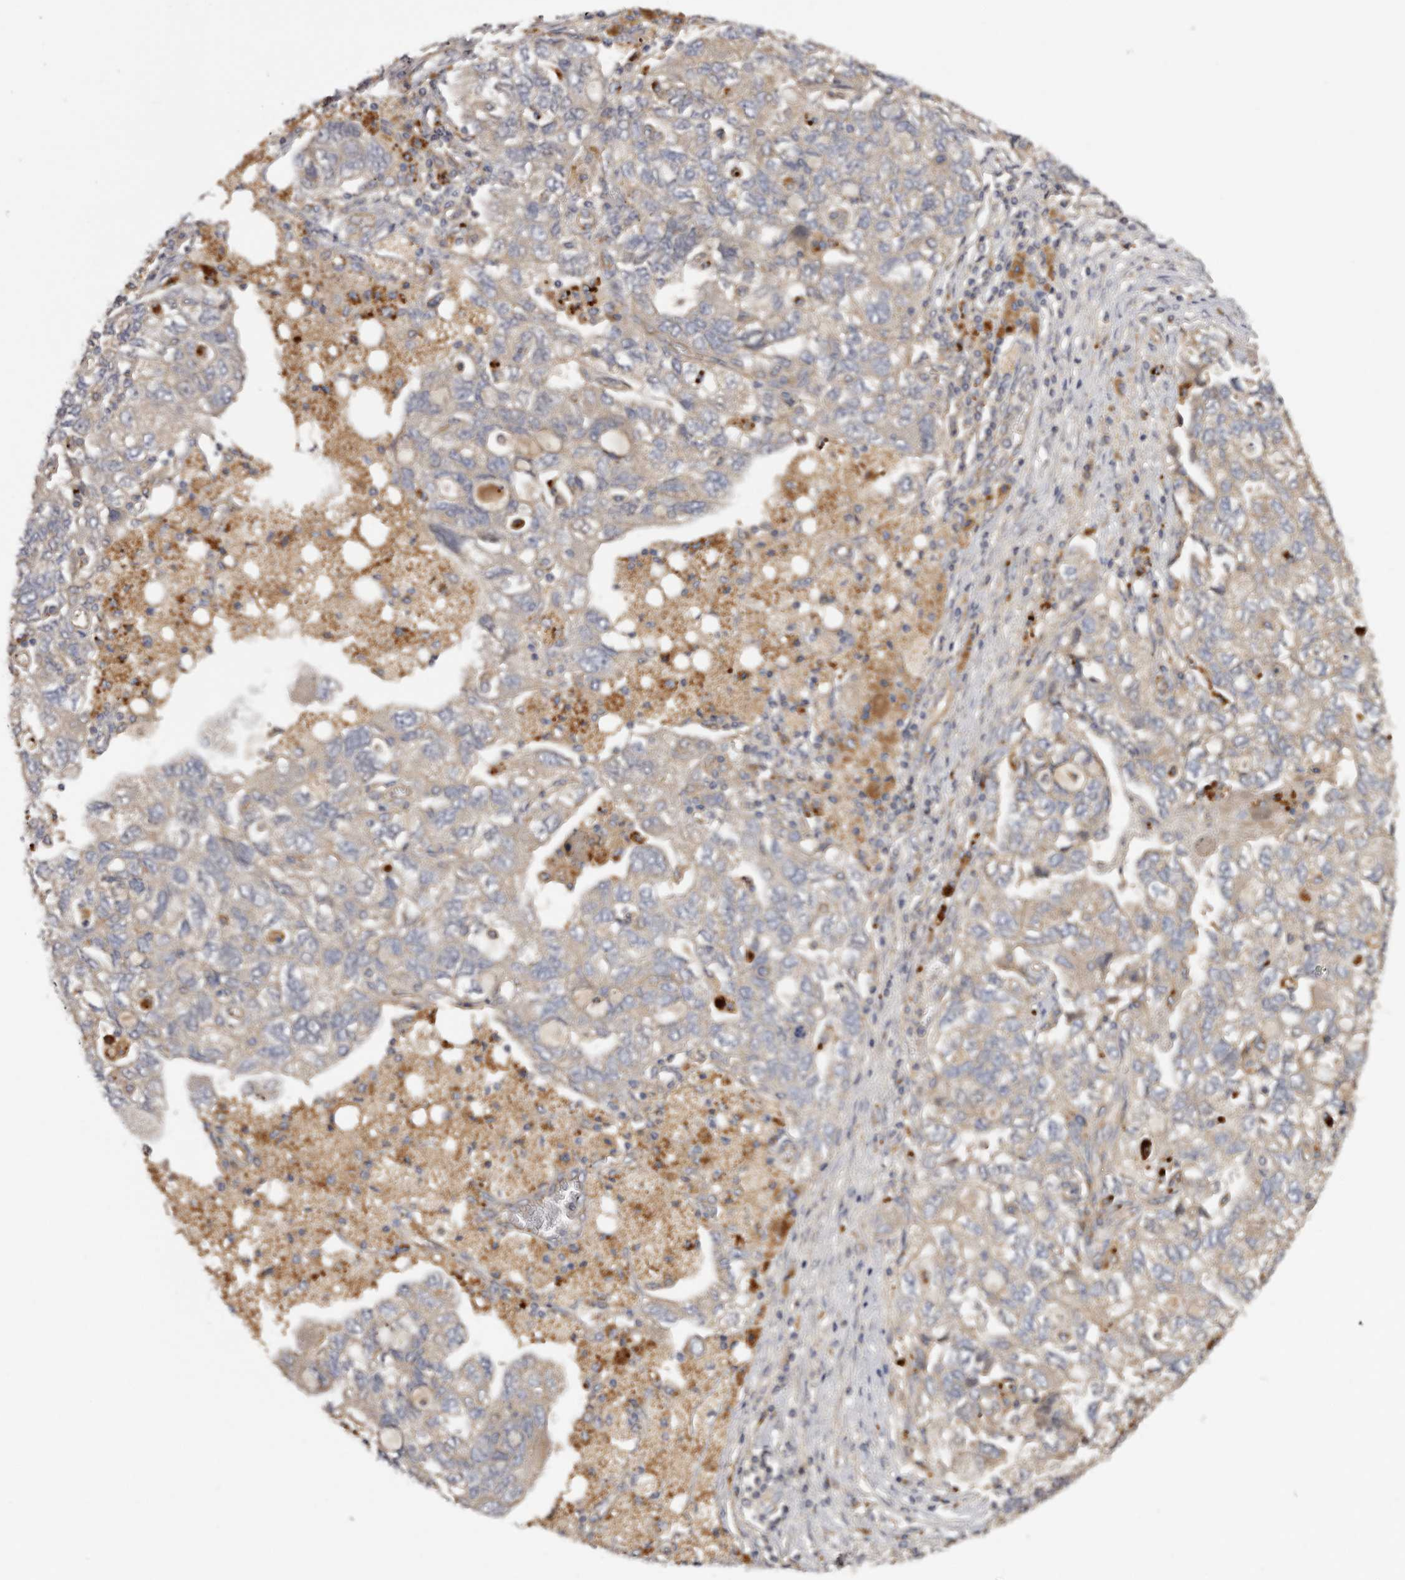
{"staining": {"intensity": "negative", "quantity": "none", "location": "none"}, "tissue": "ovarian cancer", "cell_type": "Tumor cells", "image_type": "cancer", "snomed": [{"axis": "morphology", "description": "Carcinoma, NOS"}, {"axis": "morphology", "description": "Cystadenocarcinoma, serous, NOS"}, {"axis": "topography", "description": "Ovary"}], "caption": "Immunohistochemistry (IHC) photomicrograph of ovarian cancer stained for a protein (brown), which shows no staining in tumor cells.", "gene": "INKA2", "patient": {"sex": "female", "age": 69}}